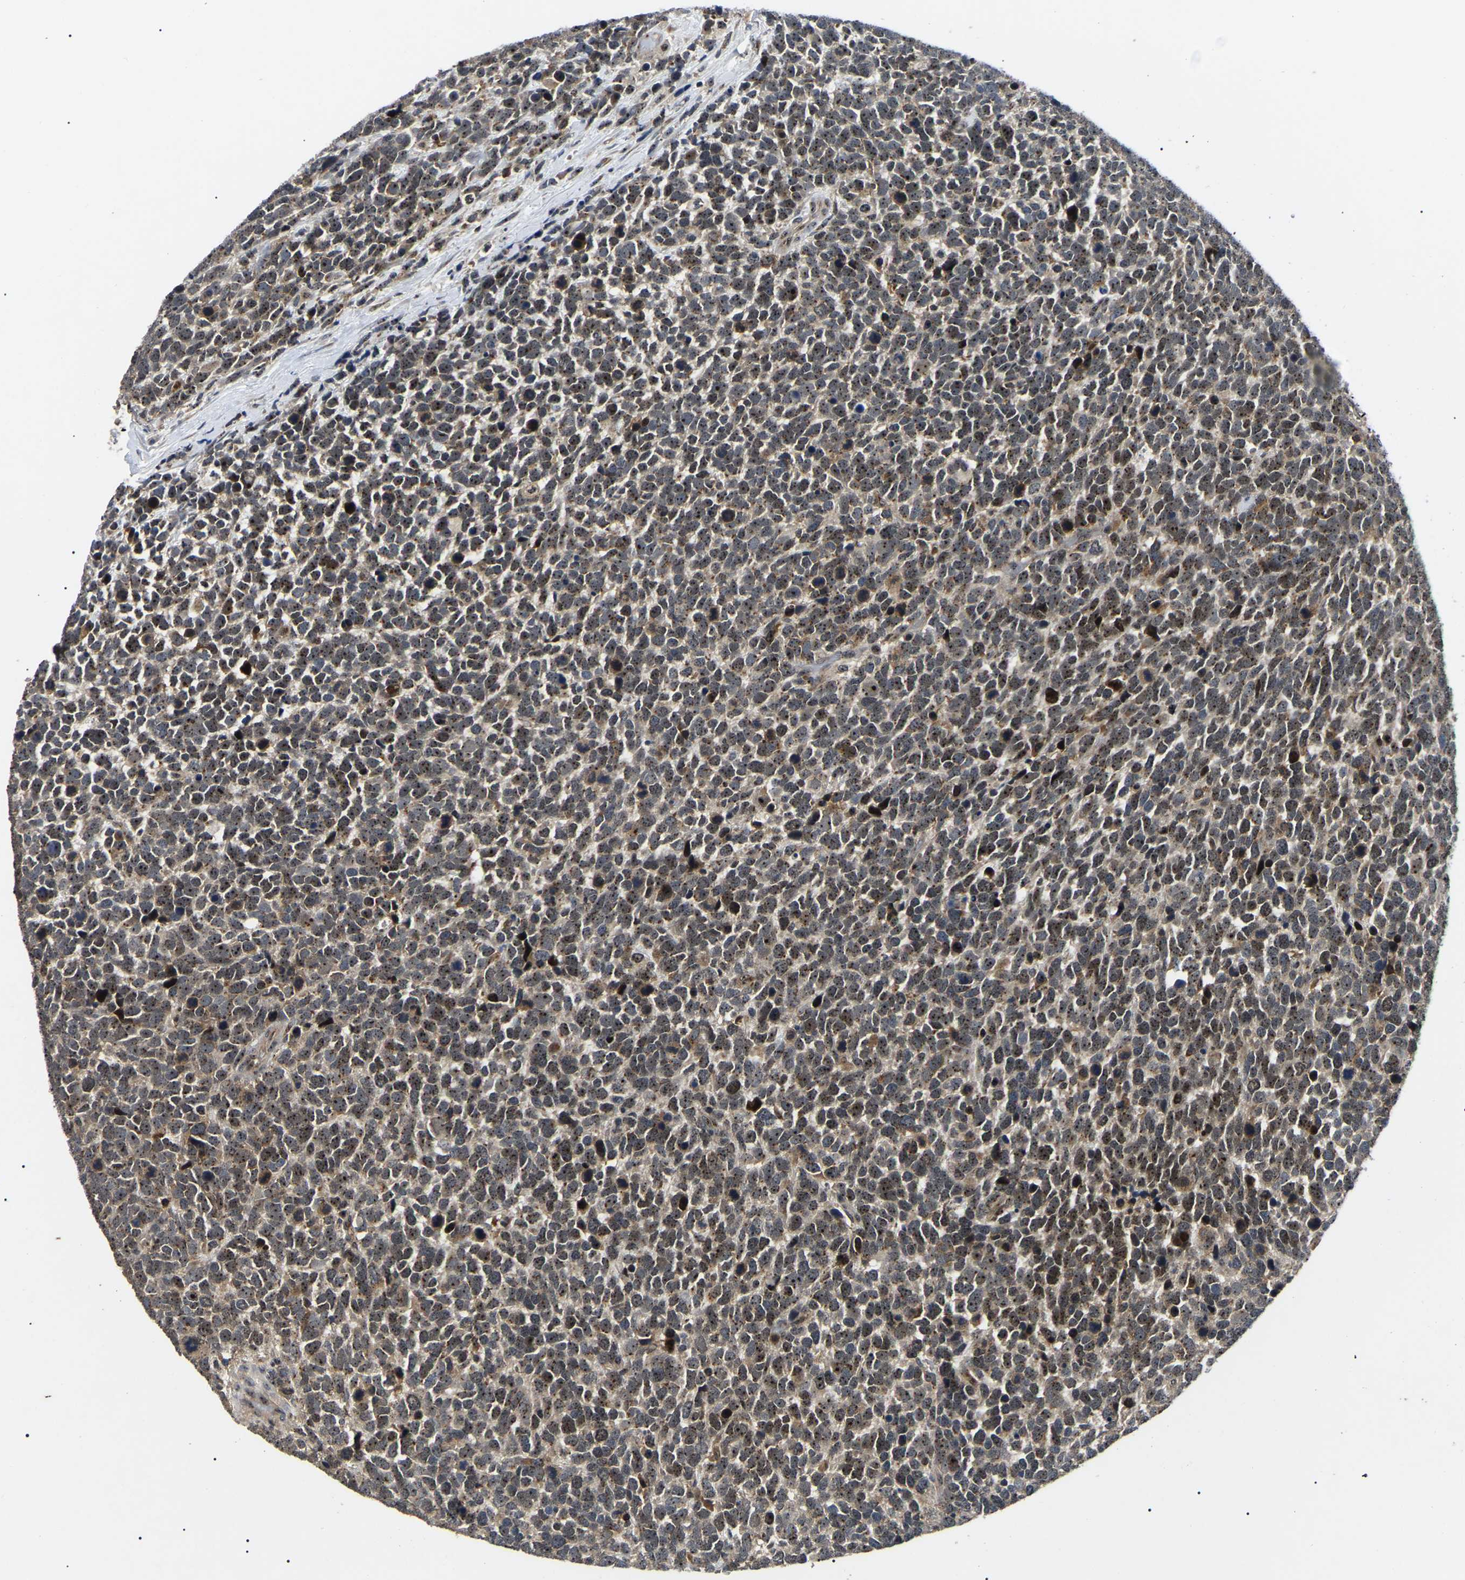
{"staining": {"intensity": "moderate", "quantity": ">75%", "location": "cytoplasmic/membranous,nuclear"}, "tissue": "urothelial cancer", "cell_type": "Tumor cells", "image_type": "cancer", "snomed": [{"axis": "morphology", "description": "Urothelial carcinoma, High grade"}, {"axis": "topography", "description": "Urinary bladder"}], "caption": "Urothelial carcinoma (high-grade) was stained to show a protein in brown. There is medium levels of moderate cytoplasmic/membranous and nuclear staining in approximately >75% of tumor cells.", "gene": "RBM28", "patient": {"sex": "female", "age": 82}}